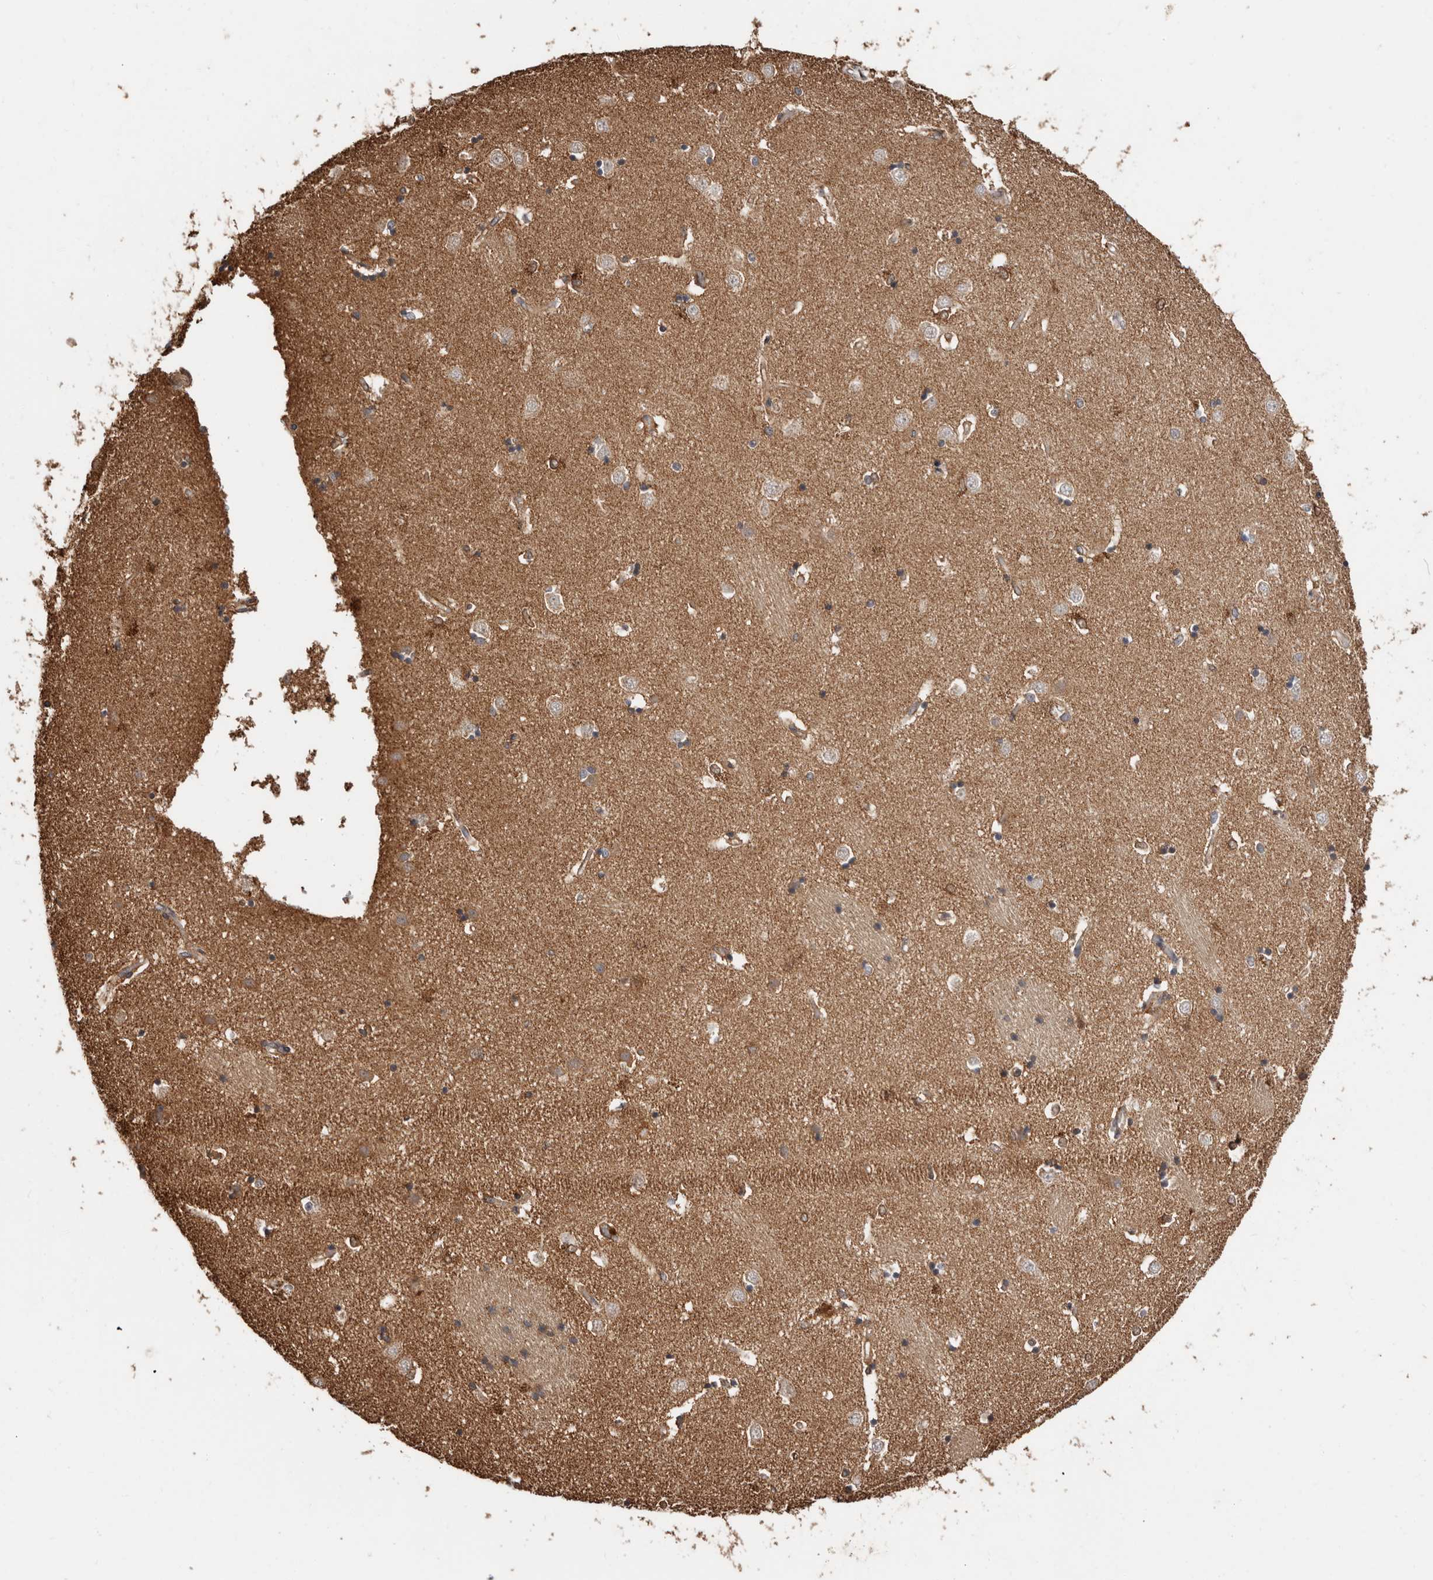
{"staining": {"intensity": "weak", "quantity": "25%-75%", "location": "cytoplasmic/membranous"}, "tissue": "caudate", "cell_type": "Glial cells", "image_type": "normal", "snomed": [{"axis": "morphology", "description": "Normal tissue, NOS"}, {"axis": "topography", "description": "Lateral ventricle wall"}], "caption": "Brown immunohistochemical staining in benign caudate exhibits weak cytoplasmic/membranous staining in approximately 25%-75% of glial cells.", "gene": "RSPO2", "patient": {"sex": "male", "age": 45}}